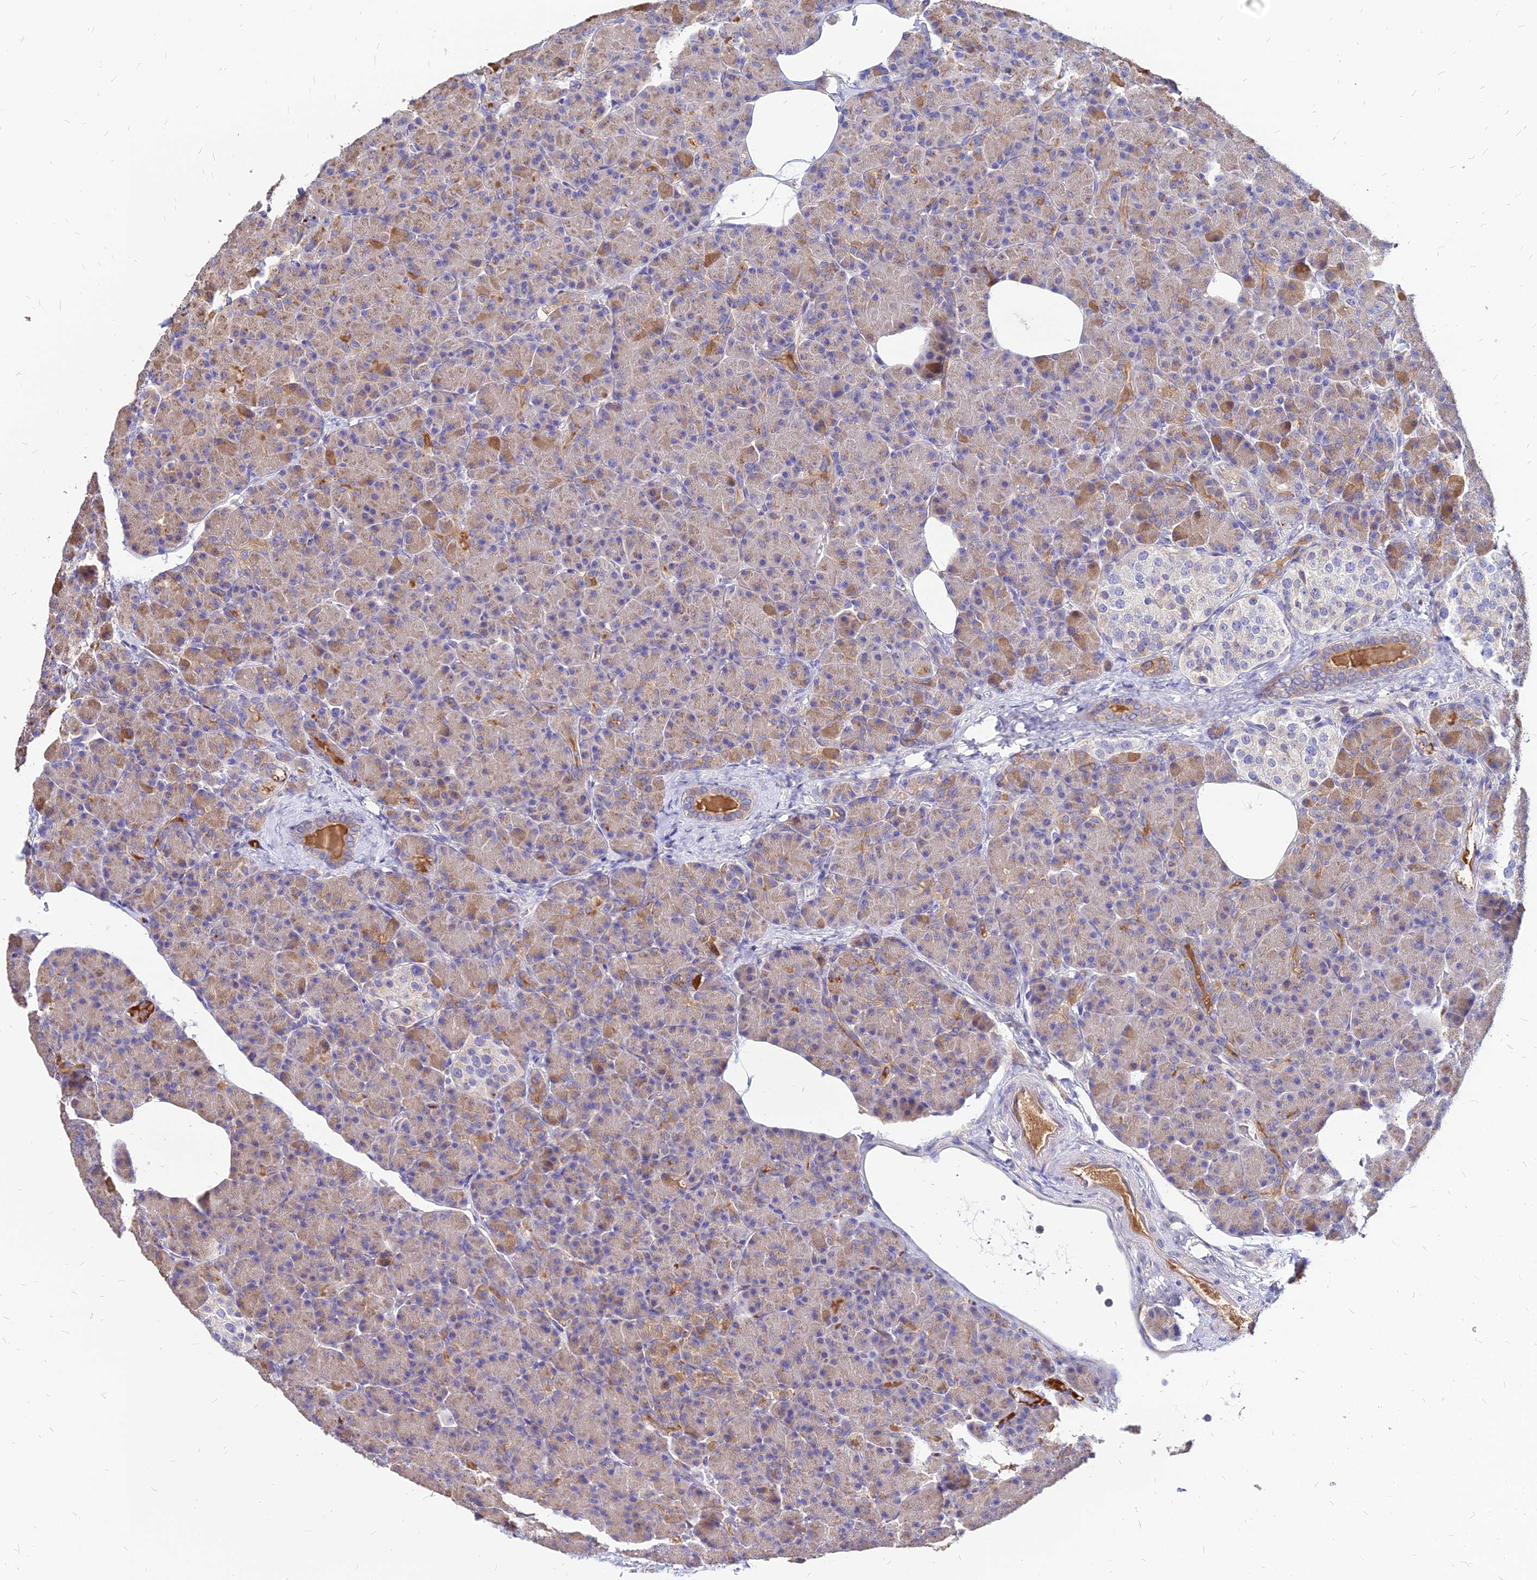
{"staining": {"intensity": "weak", "quantity": ">75%", "location": "cytoplasmic/membranous"}, "tissue": "pancreas", "cell_type": "Exocrine glandular cells", "image_type": "normal", "snomed": [{"axis": "morphology", "description": "Normal tissue, NOS"}, {"axis": "topography", "description": "Pancreas"}], "caption": "This photomicrograph demonstrates immunohistochemistry staining of benign pancreas, with low weak cytoplasmic/membranous expression in about >75% of exocrine glandular cells.", "gene": "ACSM6", "patient": {"sex": "female", "age": 43}}